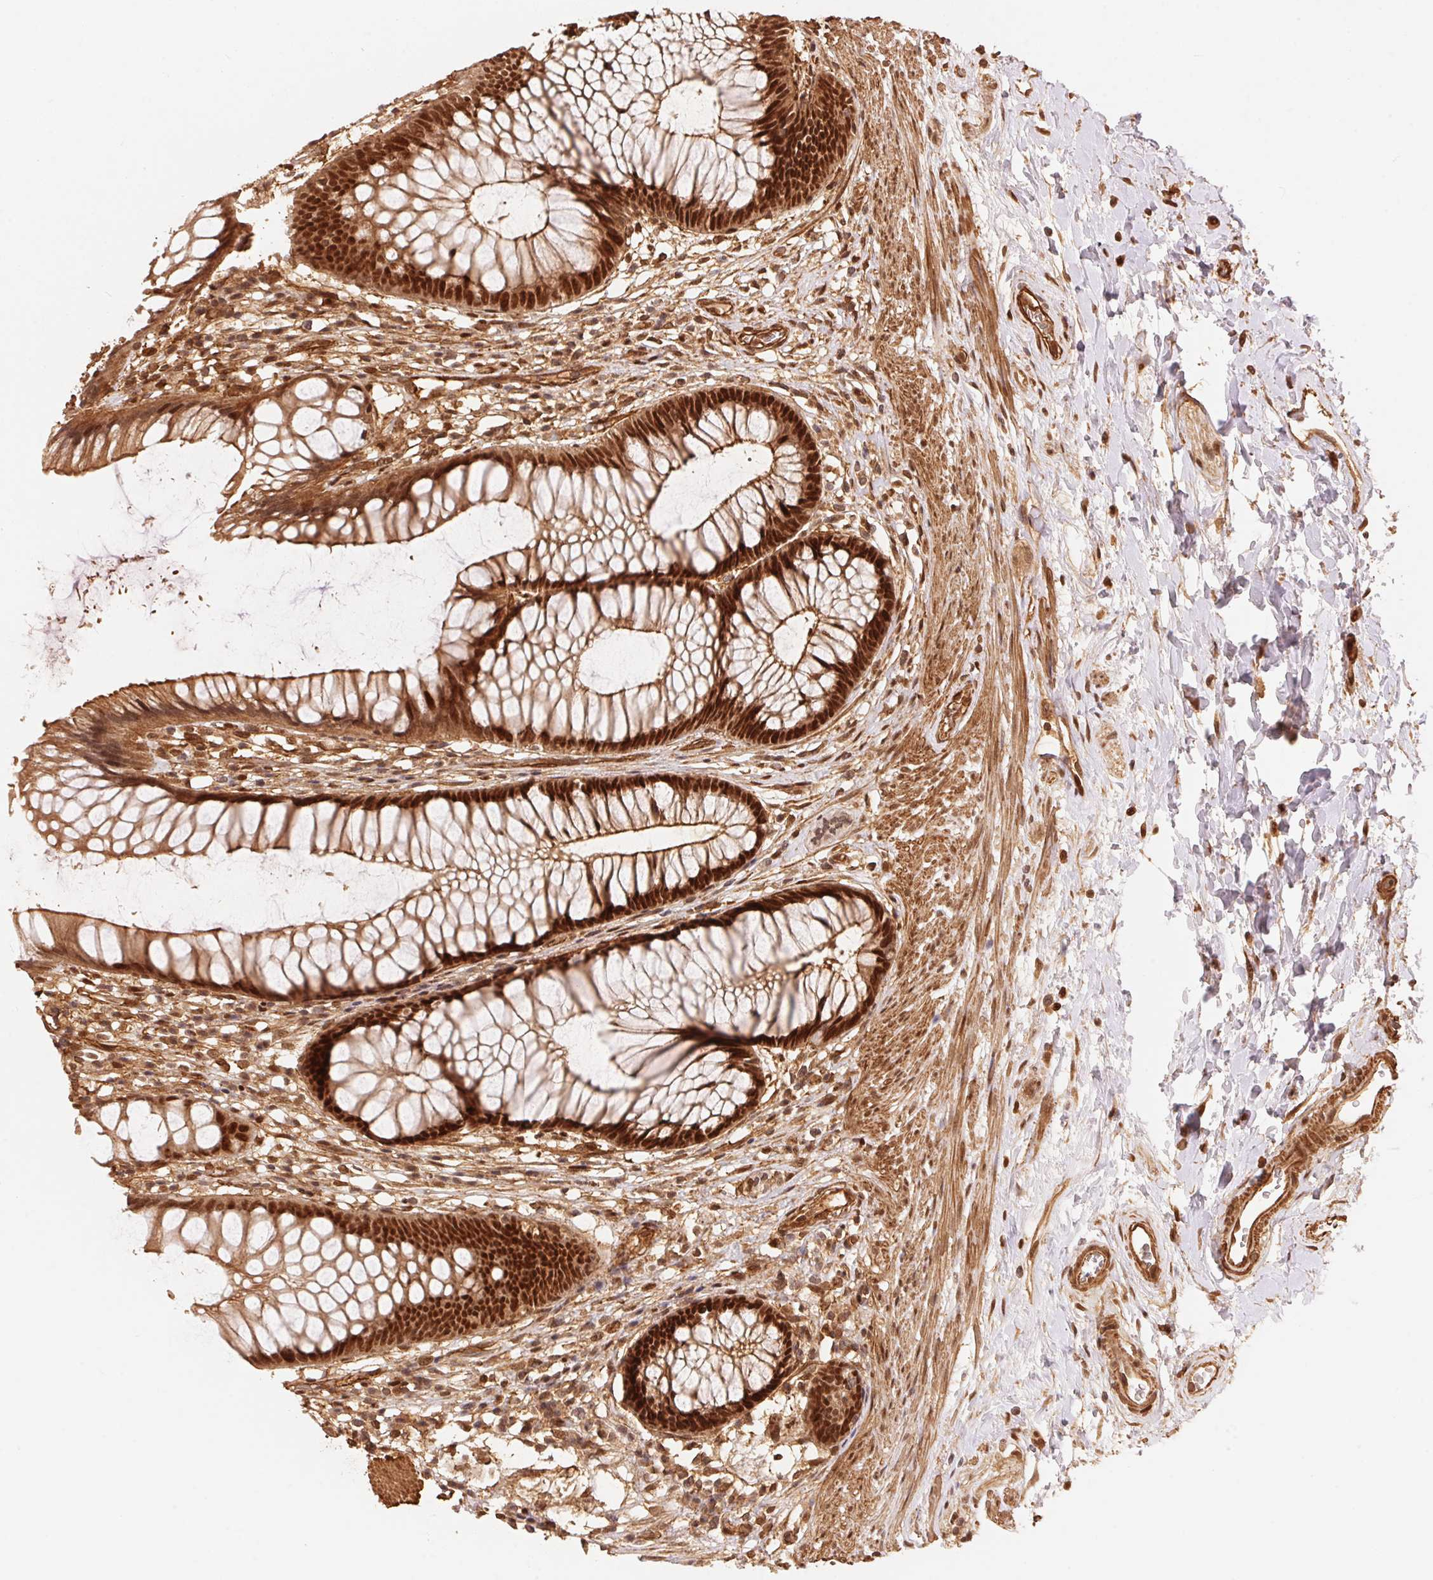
{"staining": {"intensity": "strong", "quantity": ">75%", "location": "cytoplasmic/membranous,nuclear"}, "tissue": "rectum", "cell_type": "Glandular cells", "image_type": "normal", "snomed": [{"axis": "morphology", "description": "Normal tissue, NOS"}, {"axis": "topography", "description": "Smooth muscle"}, {"axis": "topography", "description": "Rectum"}], "caption": "IHC (DAB (3,3'-diaminobenzidine)) staining of normal rectum exhibits strong cytoplasmic/membranous,nuclear protein positivity in about >75% of glandular cells.", "gene": "TNIP2", "patient": {"sex": "male", "age": 53}}